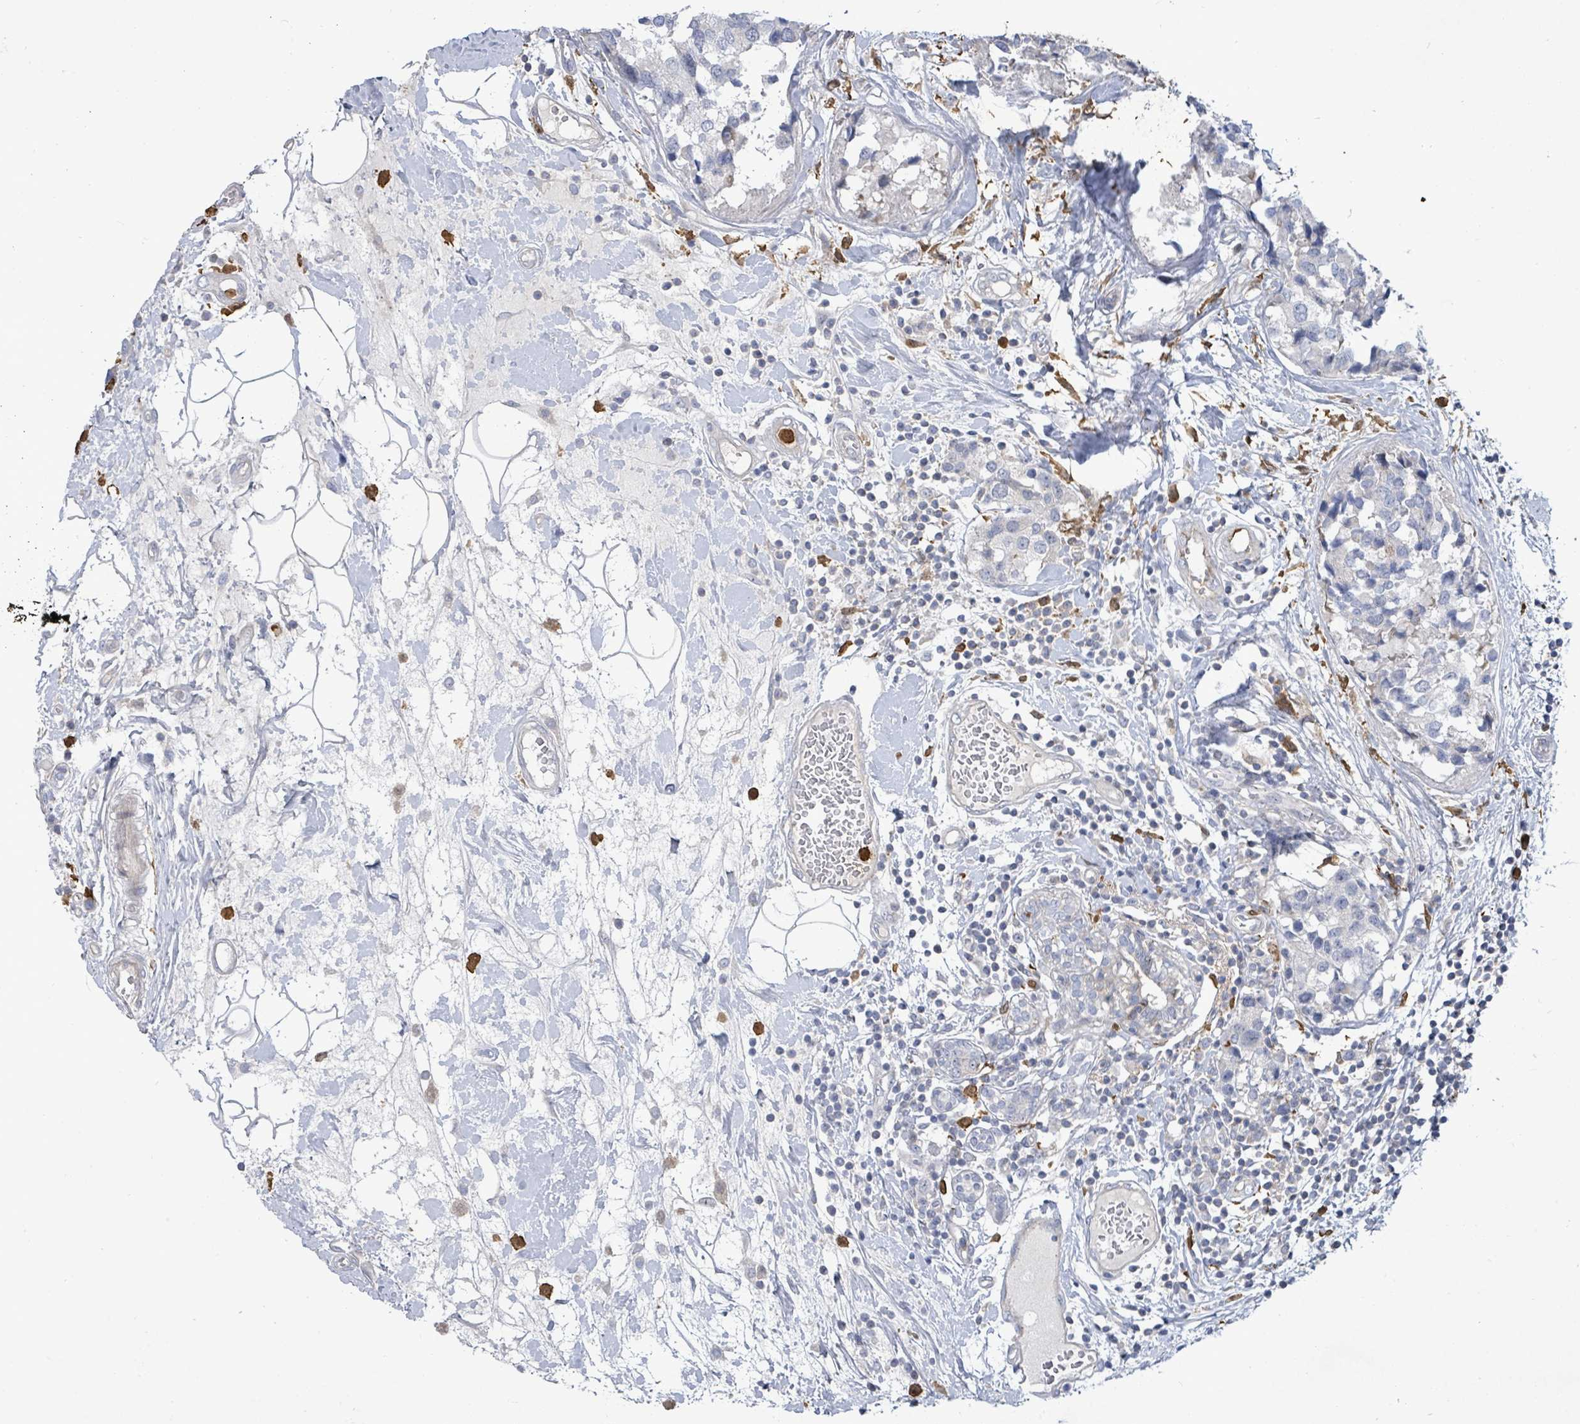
{"staining": {"intensity": "negative", "quantity": "none", "location": "none"}, "tissue": "breast cancer", "cell_type": "Tumor cells", "image_type": "cancer", "snomed": [{"axis": "morphology", "description": "Lobular carcinoma"}, {"axis": "topography", "description": "Breast"}], "caption": "Immunohistochemical staining of human lobular carcinoma (breast) demonstrates no significant staining in tumor cells. (DAB (3,3'-diaminobenzidine) IHC, high magnification).", "gene": "FAM210A", "patient": {"sex": "female", "age": 59}}